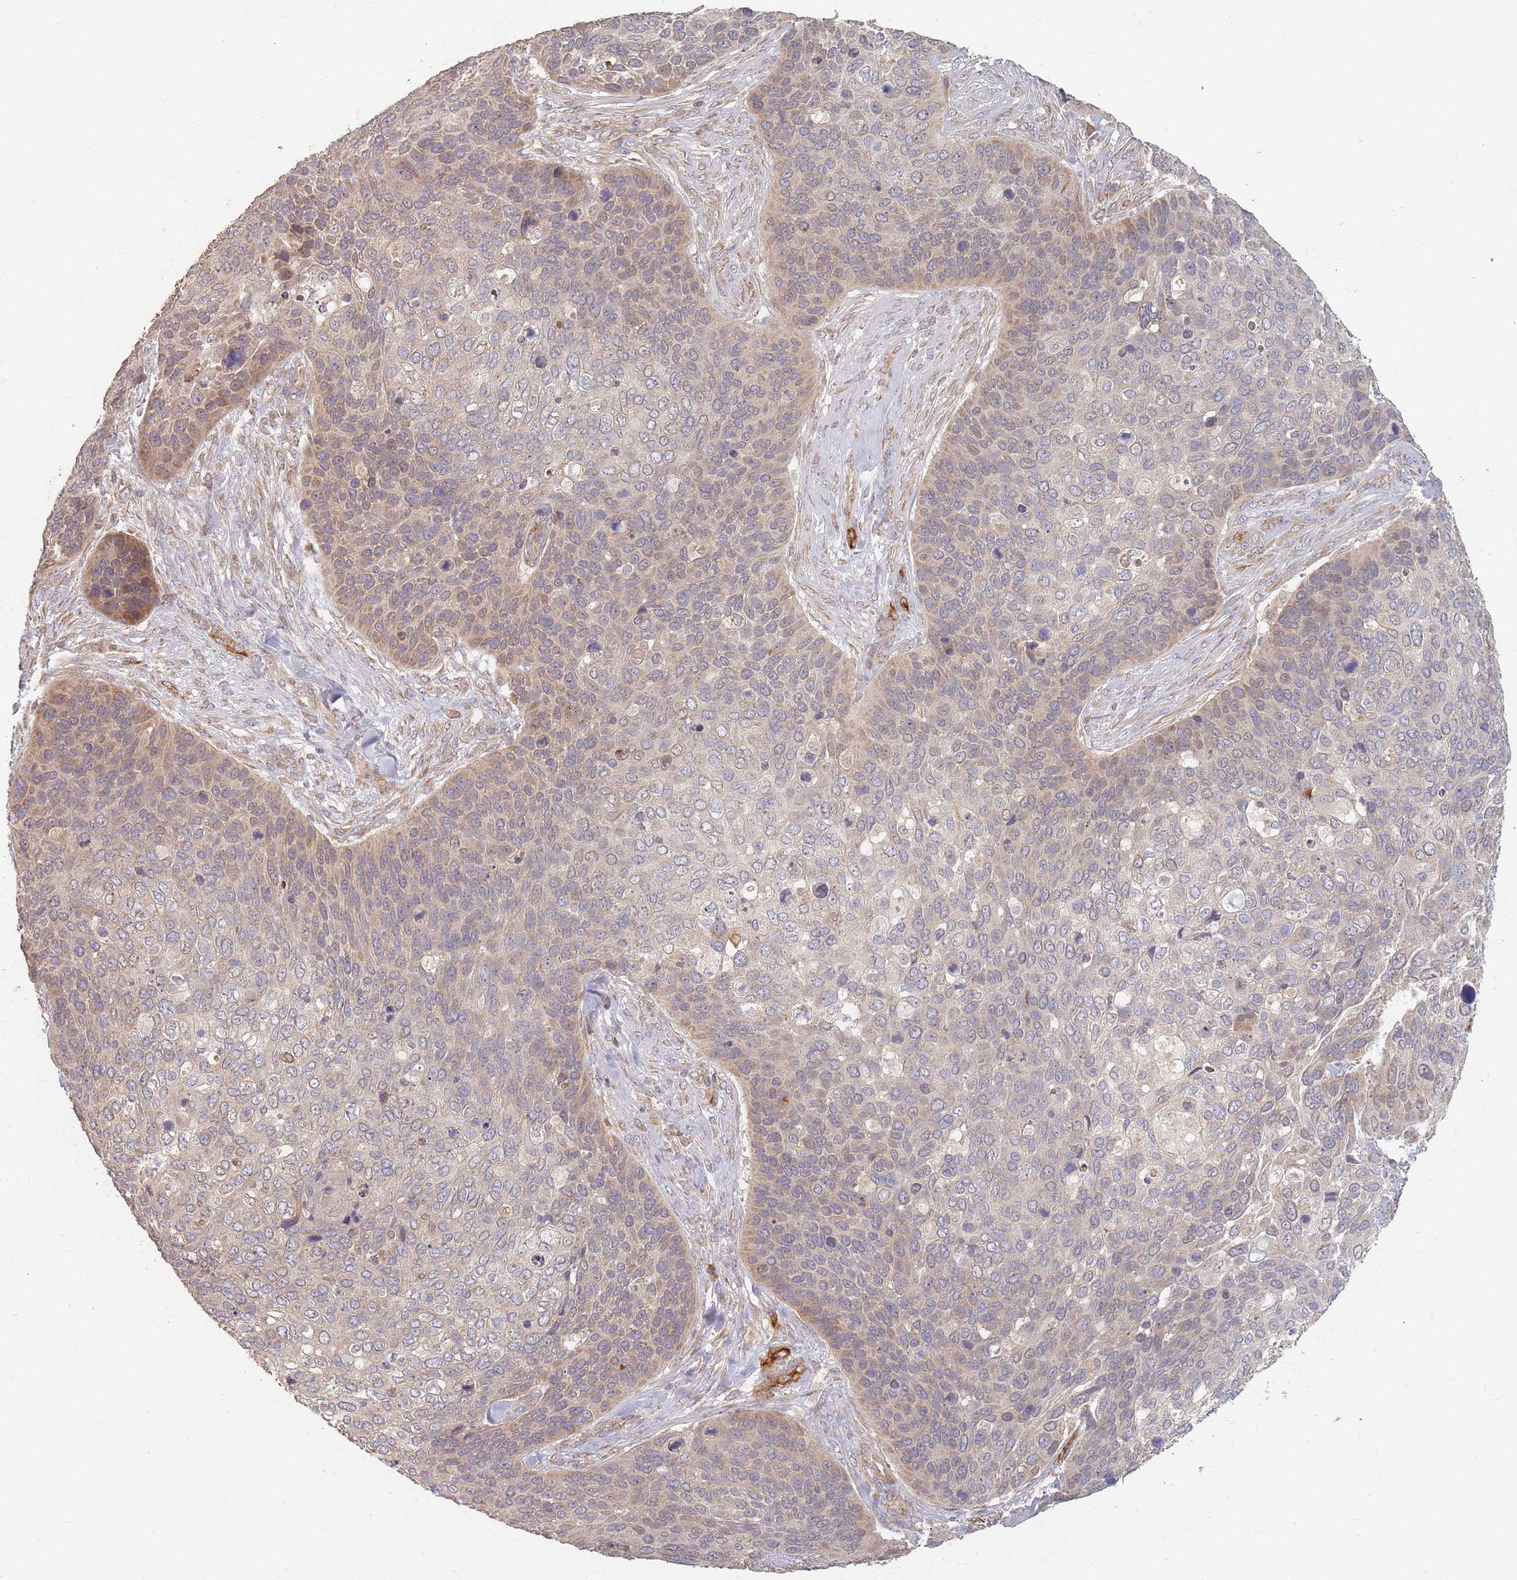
{"staining": {"intensity": "weak", "quantity": "<25%", "location": "cytoplasmic/membranous"}, "tissue": "skin cancer", "cell_type": "Tumor cells", "image_type": "cancer", "snomed": [{"axis": "morphology", "description": "Basal cell carcinoma"}, {"axis": "topography", "description": "Skin"}], "caption": "This is a photomicrograph of immunohistochemistry staining of skin cancer (basal cell carcinoma), which shows no positivity in tumor cells. (IHC, brightfield microscopy, high magnification).", "gene": "MRPS6", "patient": {"sex": "female", "age": 74}}